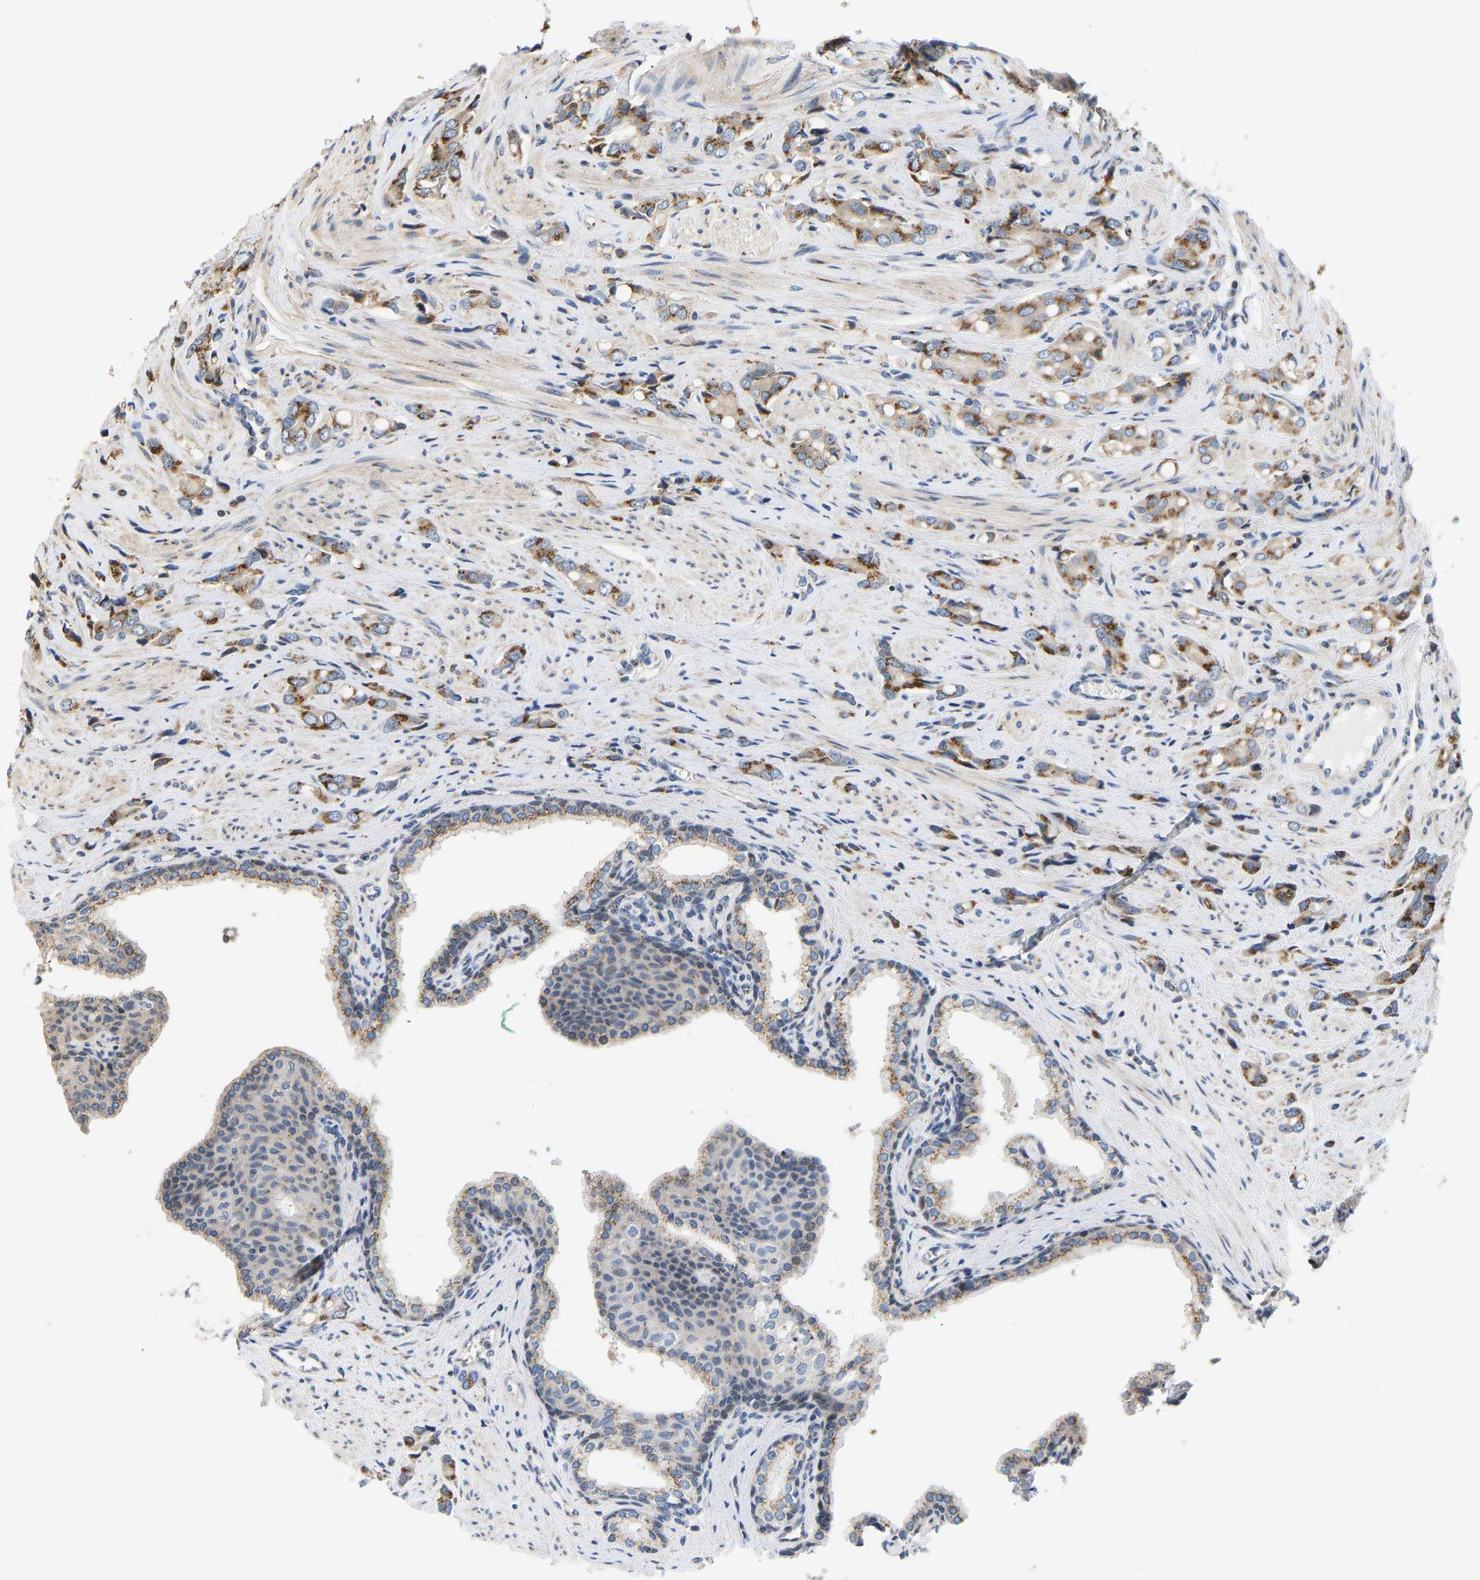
{"staining": {"intensity": "strong", "quantity": ">75%", "location": "cytoplasmic/membranous"}, "tissue": "prostate cancer", "cell_type": "Tumor cells", "image_type": "cancer", "snomed": [{"axis": "morphology", "description": "Adenocarcinoma, High grade"}, {"axis": "topography", "description": "Prostate"}], "caption": "Immunohistochemical staining of human prostate adenocarcinoma (high-grade) demonstrates strong cytoplasmic/membranous protein expression in about >75% of tumor cells.", "gene": "YIPF4", "patient": {"sex": "male", "age": 52}}